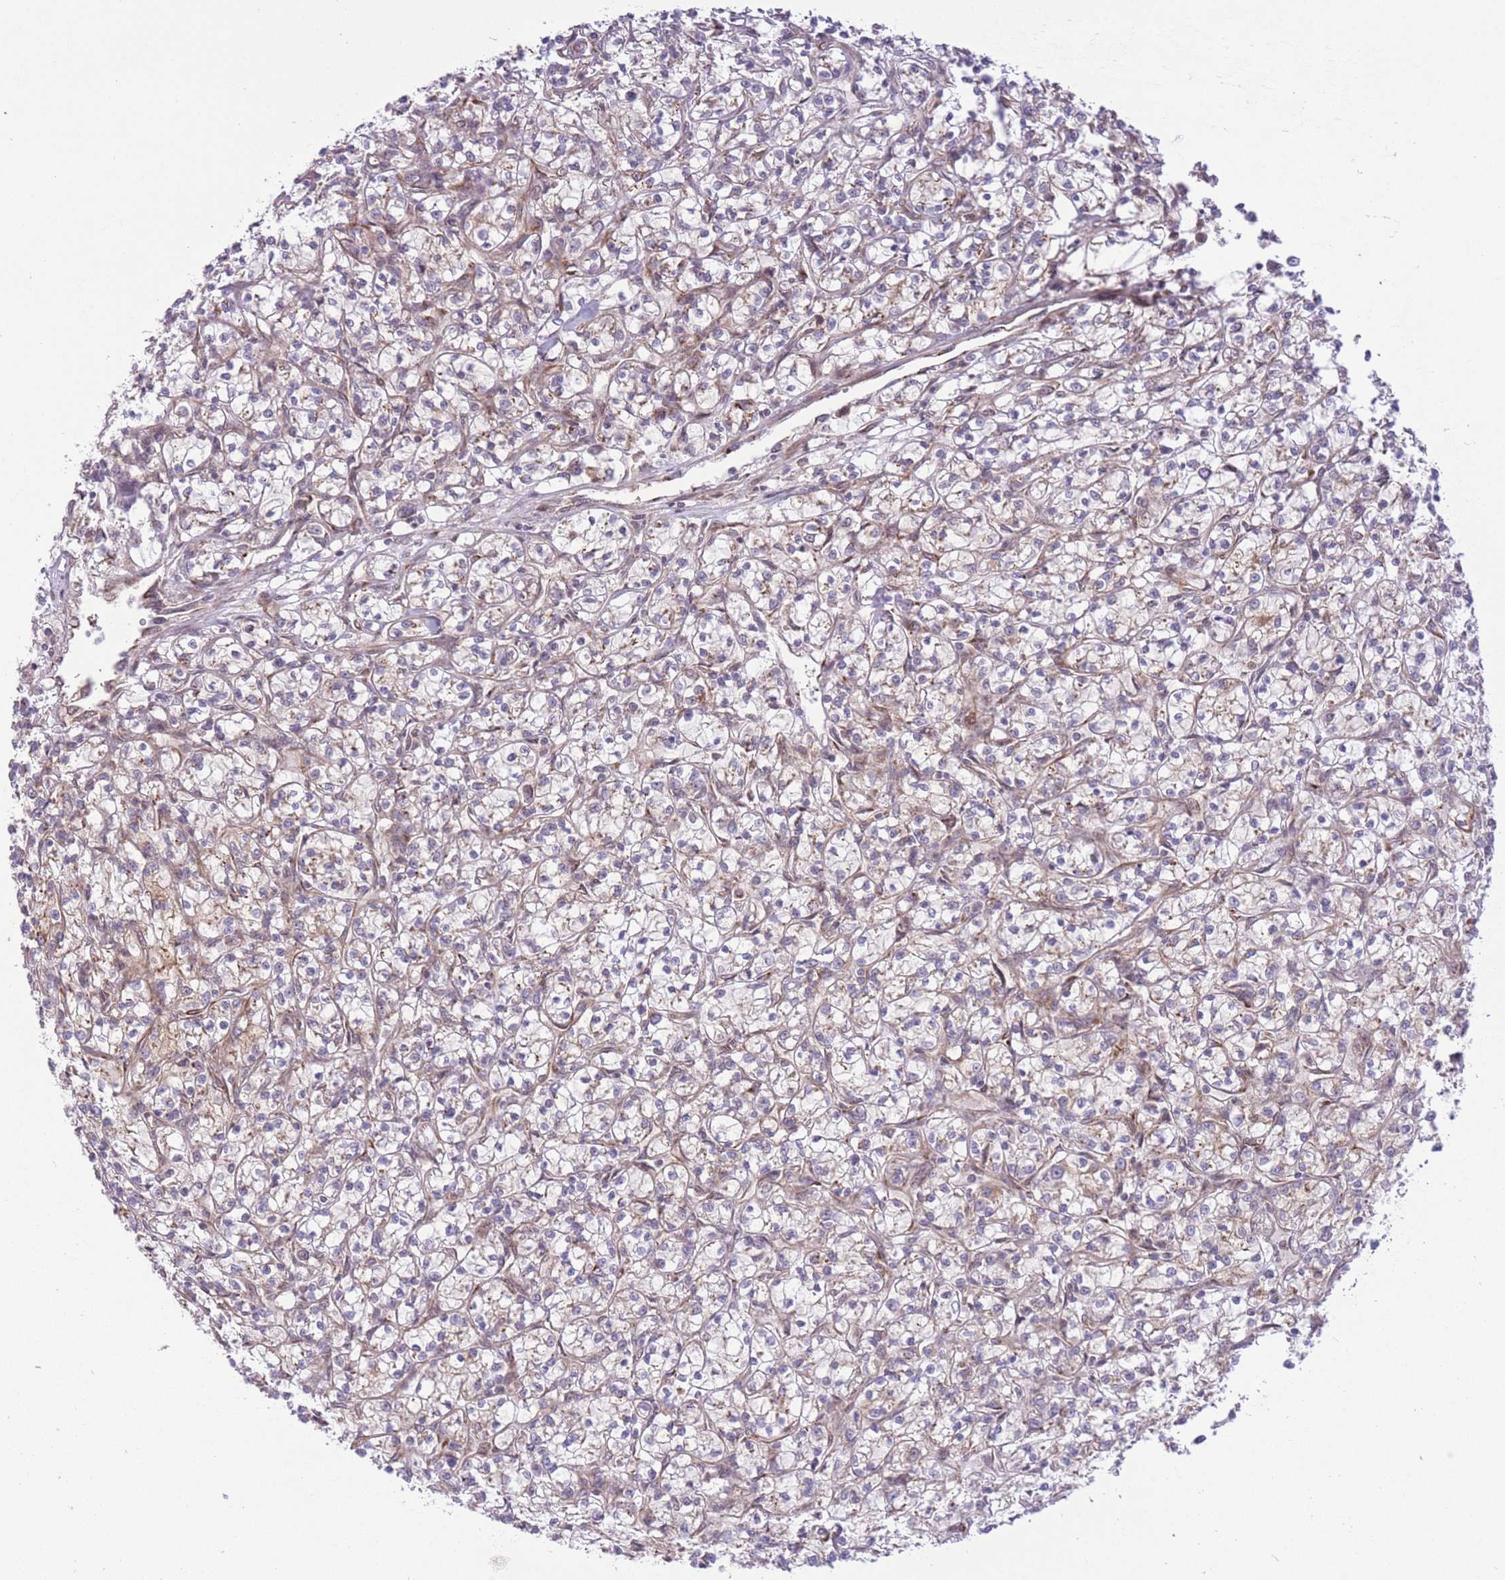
{"staining": {"intensity": "moderate", "quantity": "<25%", "location": "cytoplasmic/membranous"}, "tissue": "renal cancer", "cell_type": "Tumor cells", "image_type": "cancer", "snomed": [{"axis": "morphology", "description": "Adenocarcinoma, NOS"}, {"axis": "topography", "description": "Kidney"}], "caption": "Moderate cytoplasmic/membranous staining for a protein is present in about <25% of tumor cells of renal cancer (adenocarcinoma) using immunohistochemistry (IHC).", "gene": "ZBED5", "patient": {"sex": "female", "age": 59}}